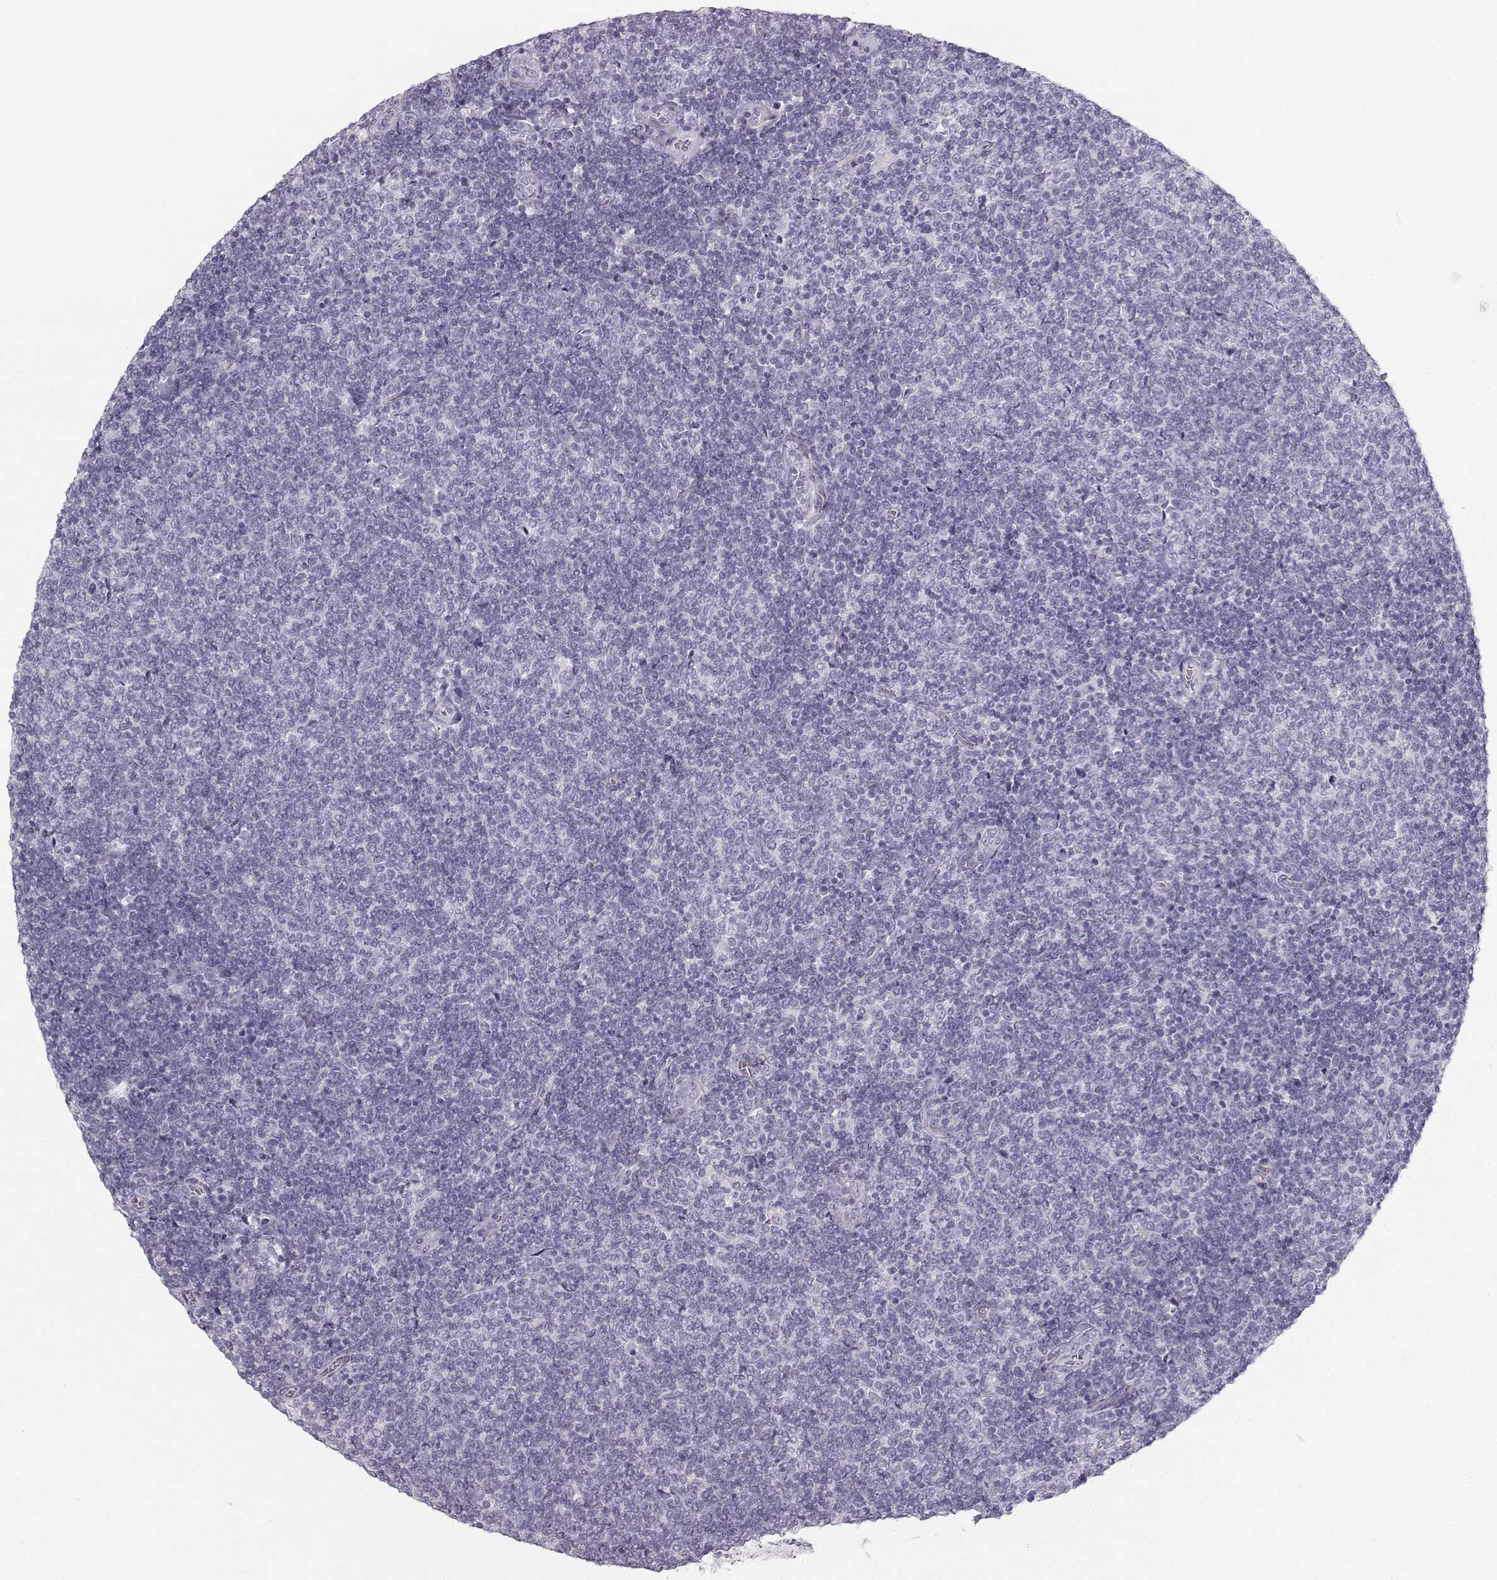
{"staining": {"intensity": "negative", "quantity": "none", "location": "none"}, "tissue": "lymphoma", "cell_type": "Tumor cells", "image_type": "cancer", "snomed": [{"axis": "morphology", "description": "Malignant lymphoma, non-Hodgkin's type, Low grade"}, {"axis": "topography", "description": "Lymph node"}], "caption": "The immunohistochemistry (IHC) photomicrograph has no significant expression in tumor cells of low-grade malignant lymphoma, non-Hodgkin's type tissue.", "gene": "CASR", "patient": {"sex": "male", "age": 52}}